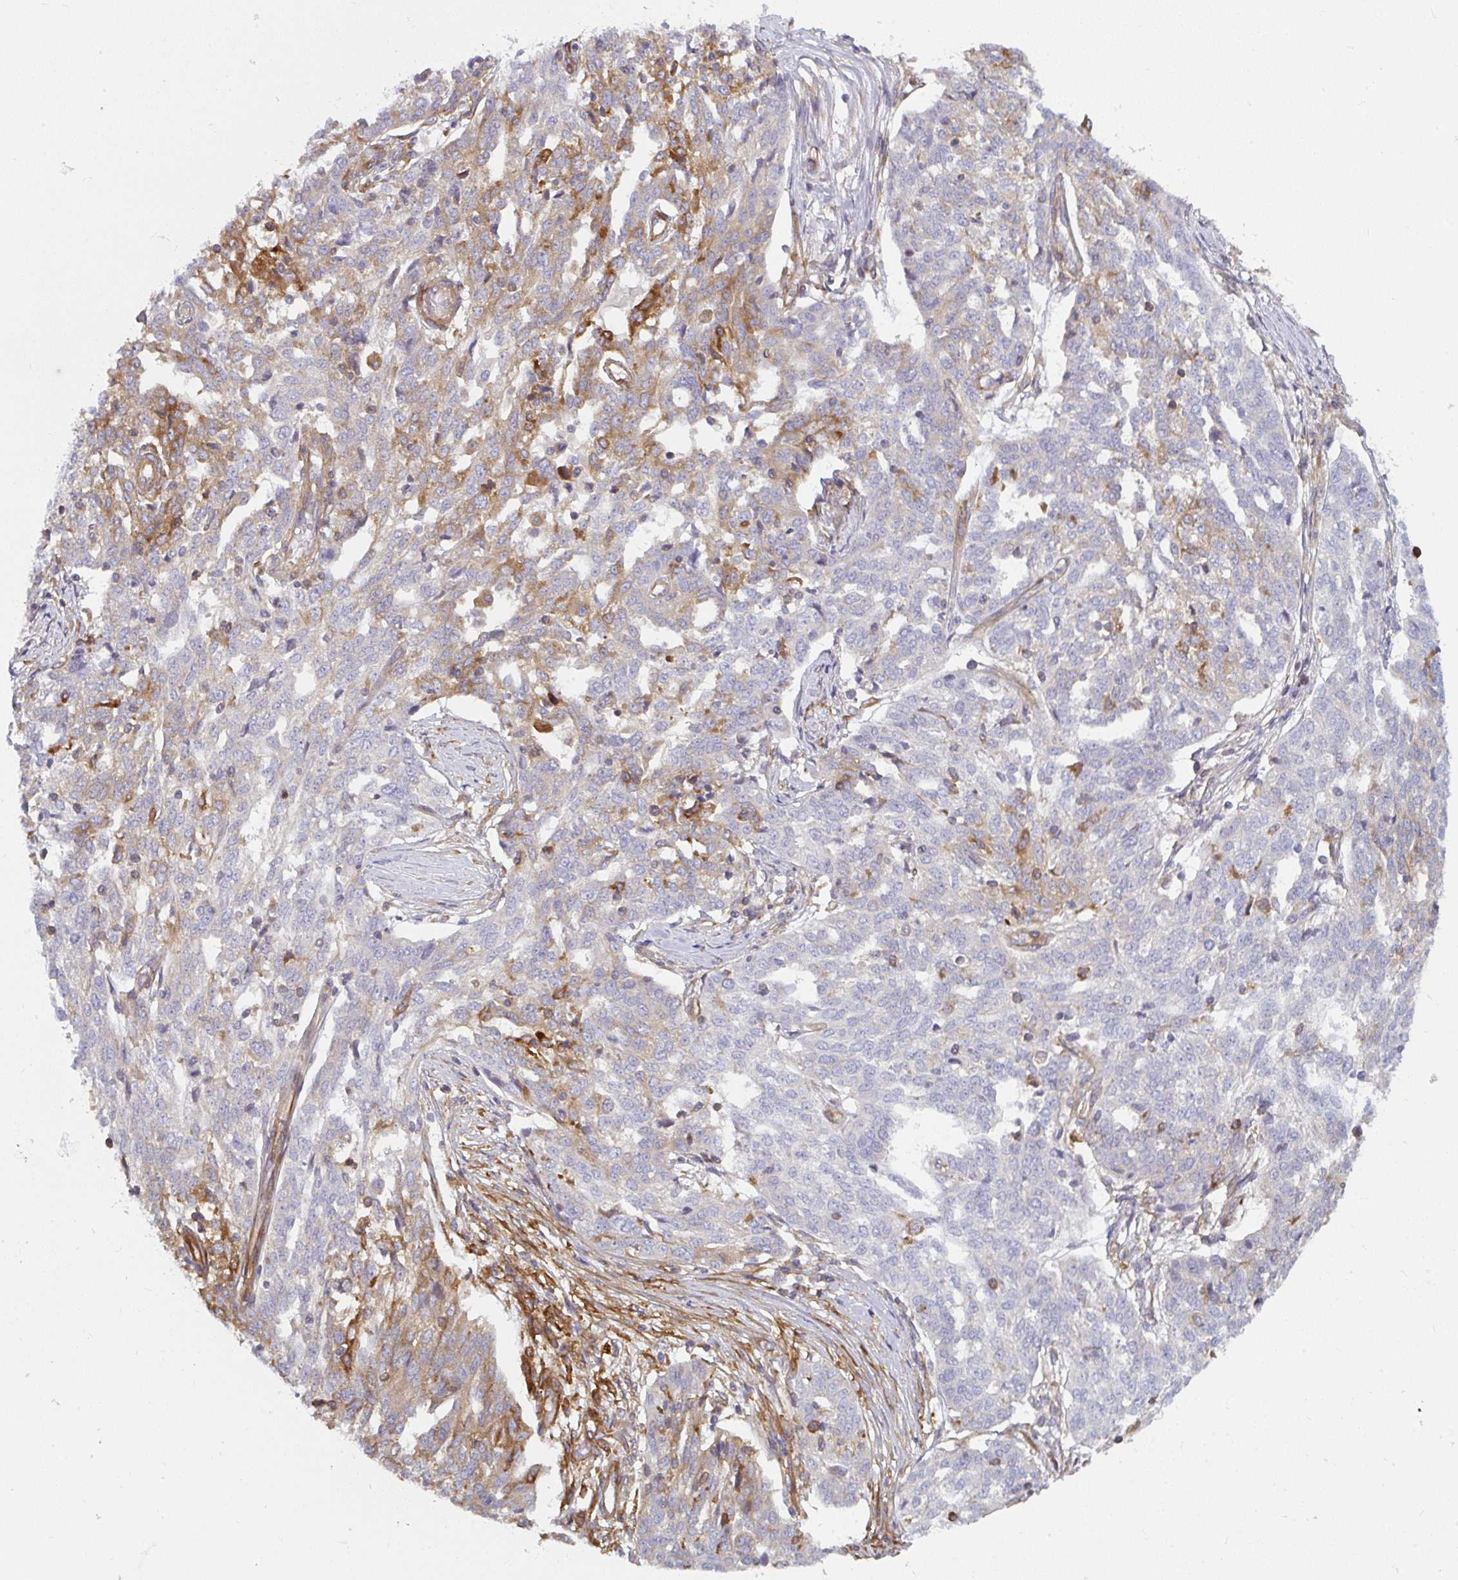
{"staining": {"intensity": "moderate", "quantity": "<25%", "location": "cytoplasmic/membranous"}, "tissue": "ovarian cancer", "cell_type": "Tumor cells", "image_type": "cancer", "snomed": [{"axis": "morphology", "description": "Cystadenocarcinoma, serous, NOS"}, {"axis": "topography", "description": "Ovary"}], "caption": "Immunohistochemical staining of human ovarian serous cystadenocarcinoma displays low levels of moderate cytoplasmic/membranous protein expression in about <25% of tumor cells.", "gene": "IFIT3", "patient": {"sex": "female", "age": 67}}